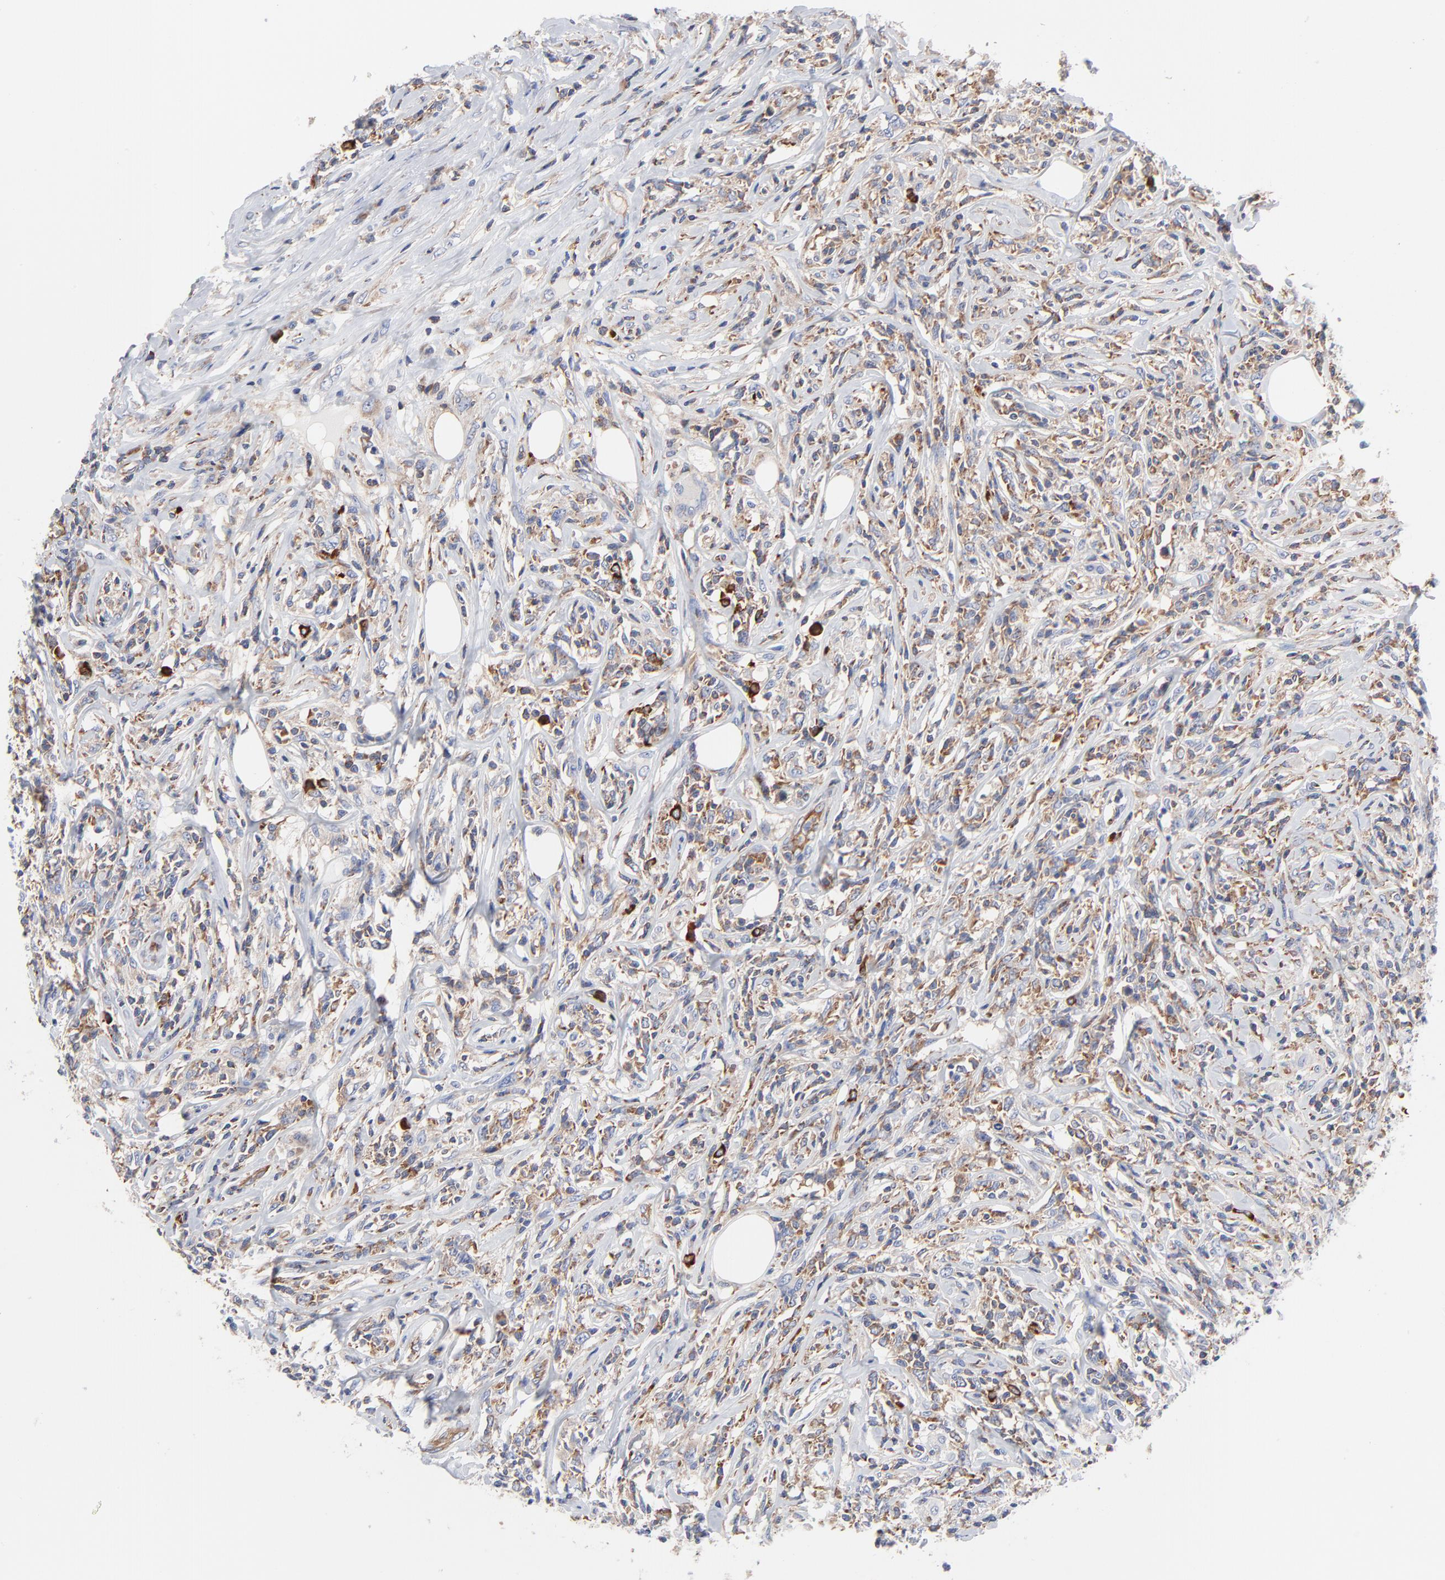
{"staining": {"intensity": "moderate", "quantity": ">75%", "location": "cytoplasmic/membranous"}, "tissue": "lymphoma", "cell_type": "Tumor cells", "image_type": "cancer", "snomed": [{"axis": "morphology", "description": "Malignant lymphoma, non-Hodgkin's type, High grade"}, {"axis": "topography", "description": "Lymph node"}], "caption": "Immunohistochemical staining of human high-grade malignant lymphoma, non-Hodgkin's type exhibits medium levels of moderate cytoplasmic/membranous protein staining in about >75% of tumor cells.", "gene": "CD2AP", "patient": {"sex": "female", "age": 84}}